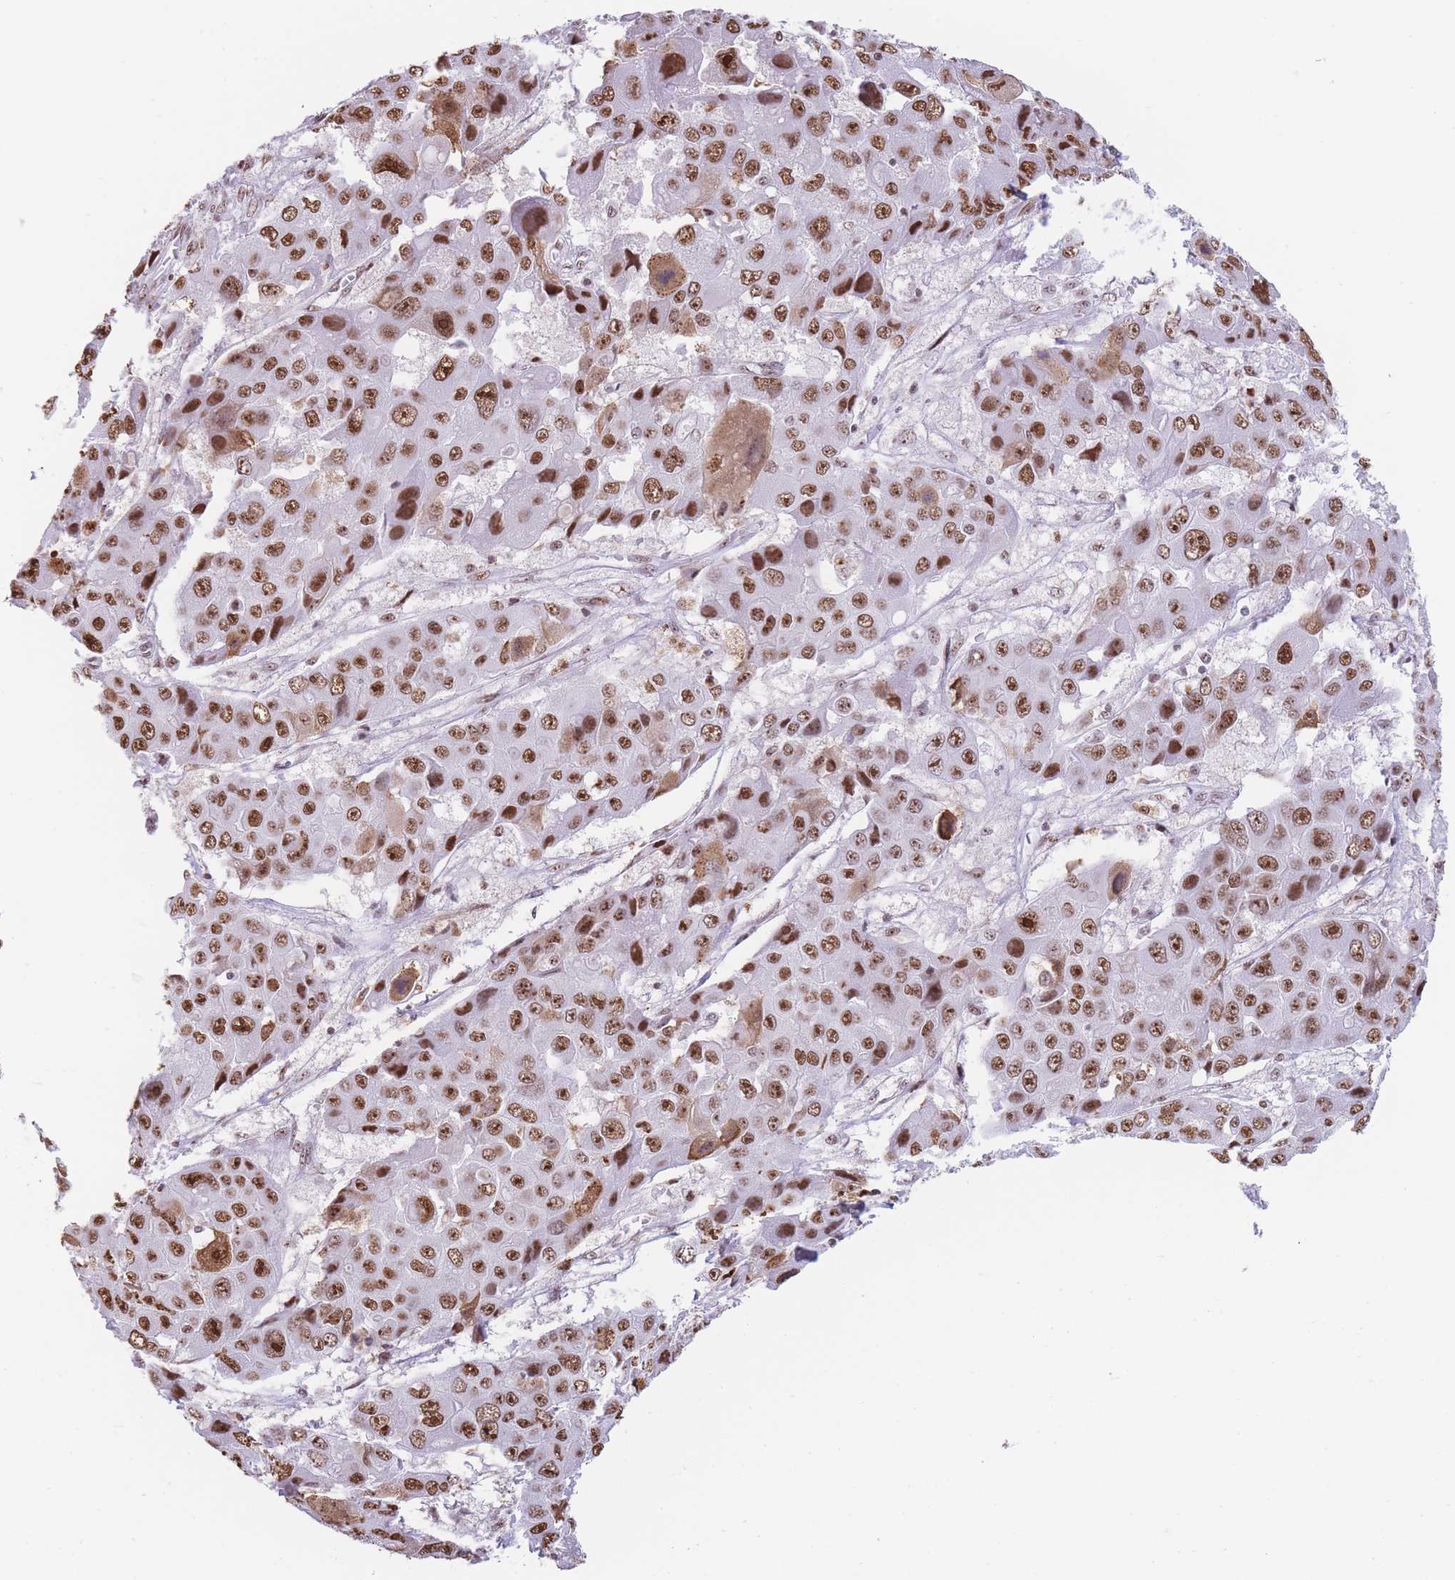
{"staining": {"intensity": "moderate", "quantity": ">75%", "location": "nuclear"}, "tissue": "liver cancer", "cell_type": "Tumor cells", "image_type": "cancer", "snomed": [{"axis": "morphology", "description": "Cholangiocarcinoma"}, {"axis": "topography", "description": "Liver"}], "caption": "Immunohistochemical staining of human liver cancer (cholangiocarcinoma) shows medium levels of moderate nuclear expression in approximately >75% of tumor cells.", "gene": "EVC2", "patient": {"sex": "male", "age": 67}}